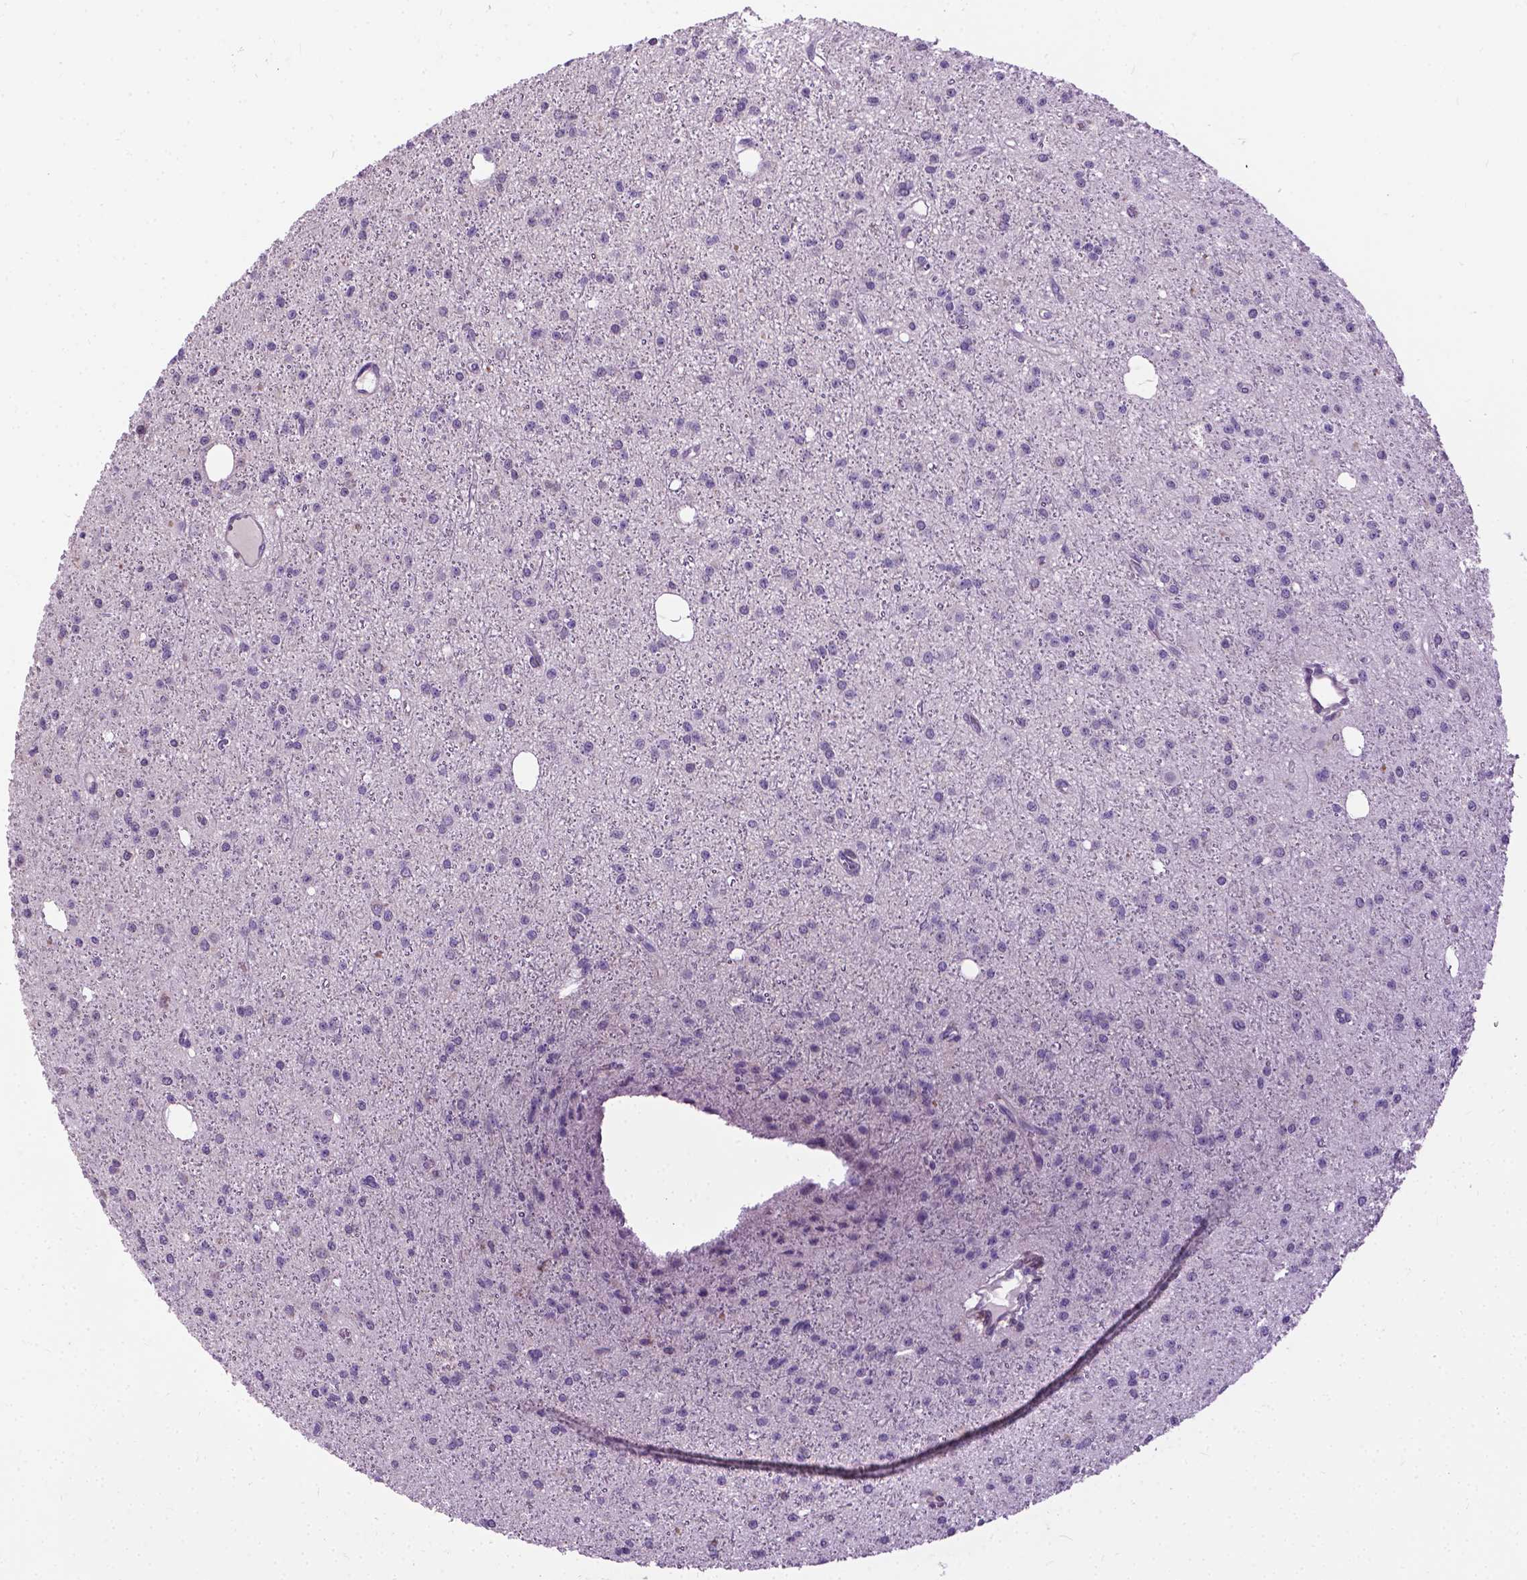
{"staining": {"intensity": "negative", "quantity": "none", "location": "none"}, "tissue": "glioma", "cell_type": "Tumor cells", "image_type": "cancer", "snomed": [{"axis": "morphology", "description": "Glioma, malignant, Low grade"}, {"axis": "topography", "description": "Brain"}], "caption": "Malignant glioma (low-grade) stained for a protein using IHC demonstrates no staining tumor cells.", "gene": "JAK3", "patient": {"sex": "male", "age": 27}}